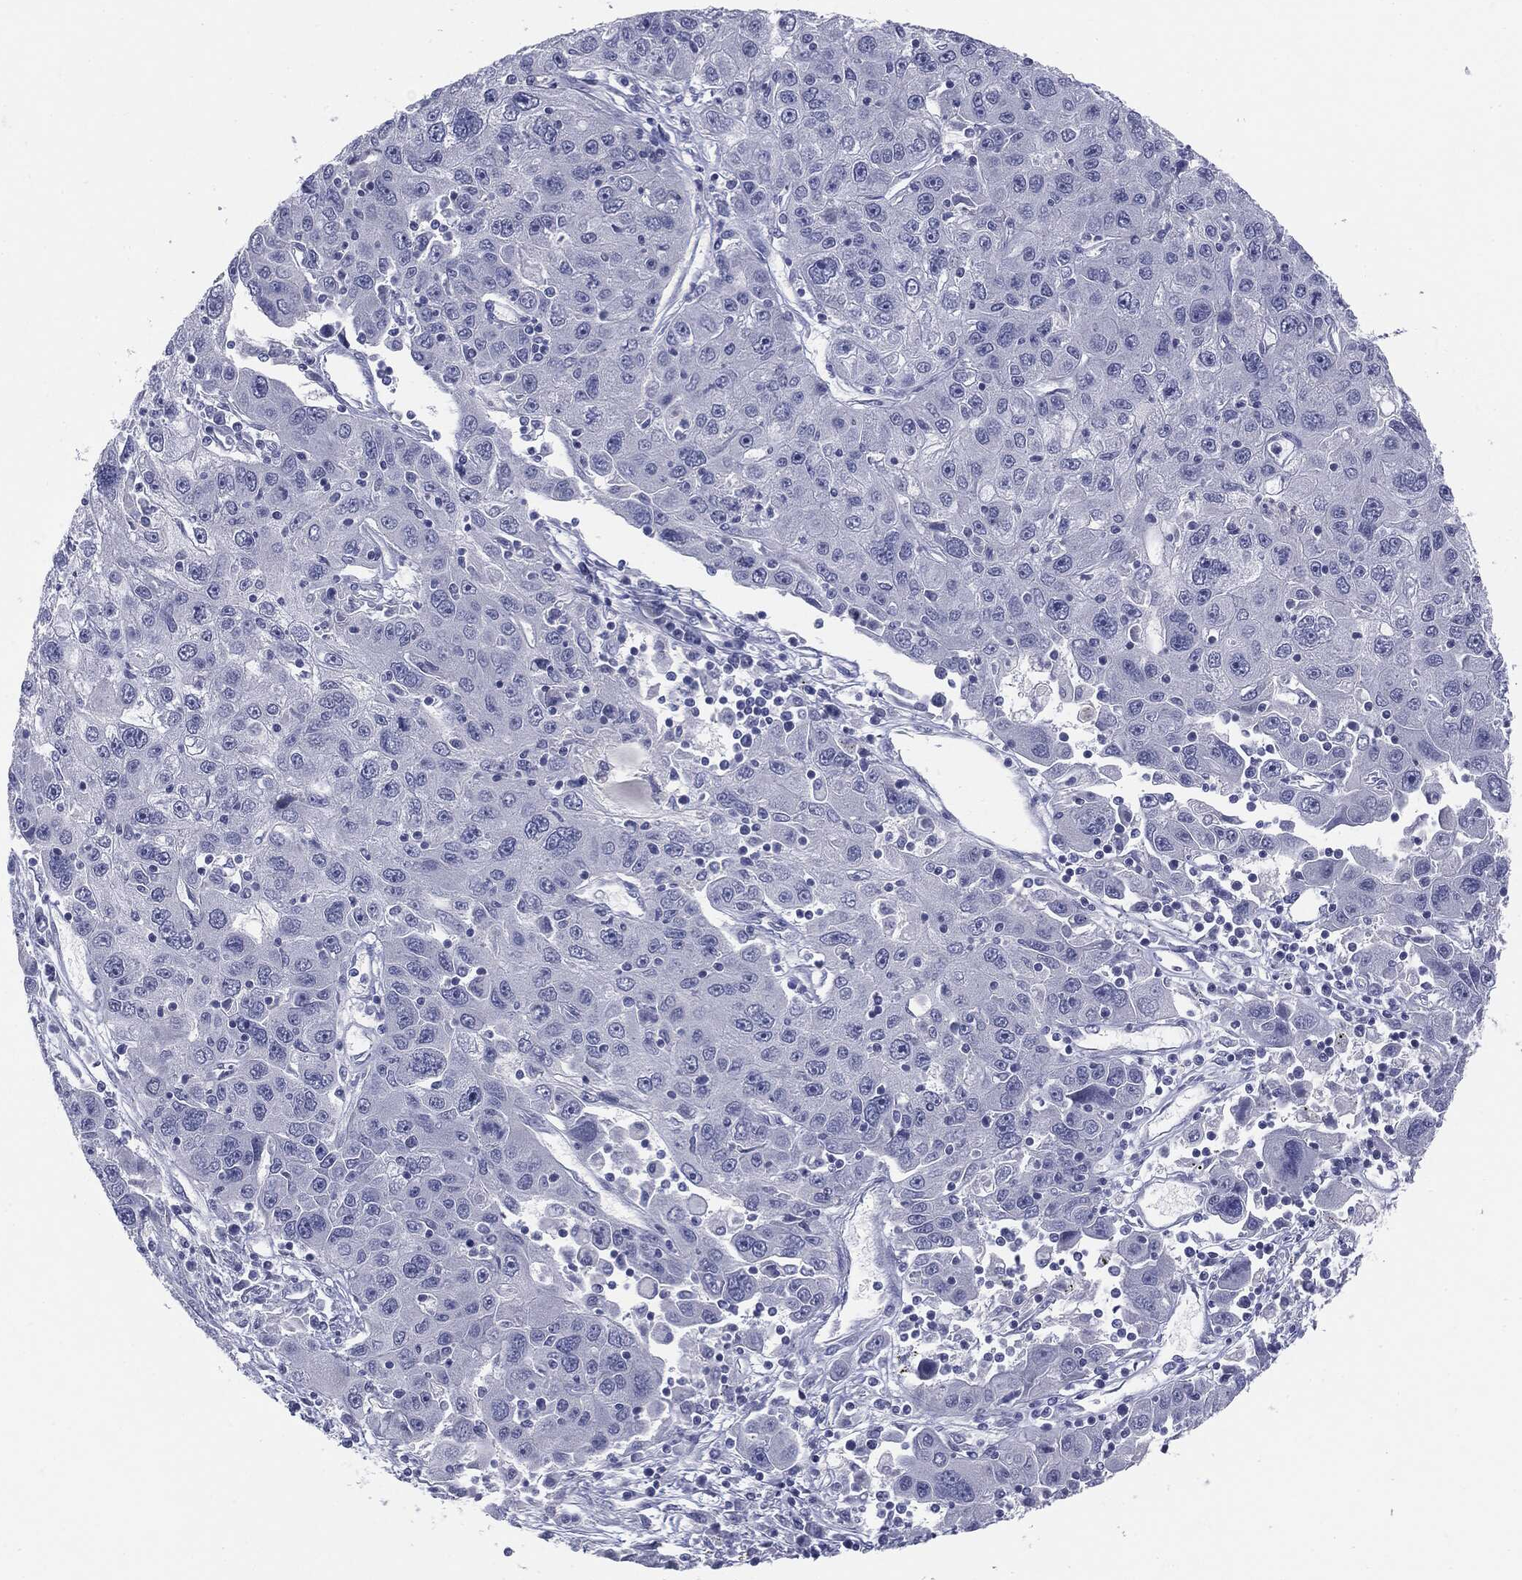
{"staining": {"intensity": "negative", "quantity": "none", "location": "none"}, "tissue": "stomach cancer", "cell_type": "Tumor cells", "image_type": "cancer", "snomed": [{"axis": "morphology", "description": "Adenocarcinoma, NOS"}, {"axis": "topography", "description": "Stomach"}], "caption": "Immunohistochemical staining of stomach cancer shows no significant positivity in tumor cells.", "gene": "SLC5A5", "patient": {"sex": "male", "age": 56}}